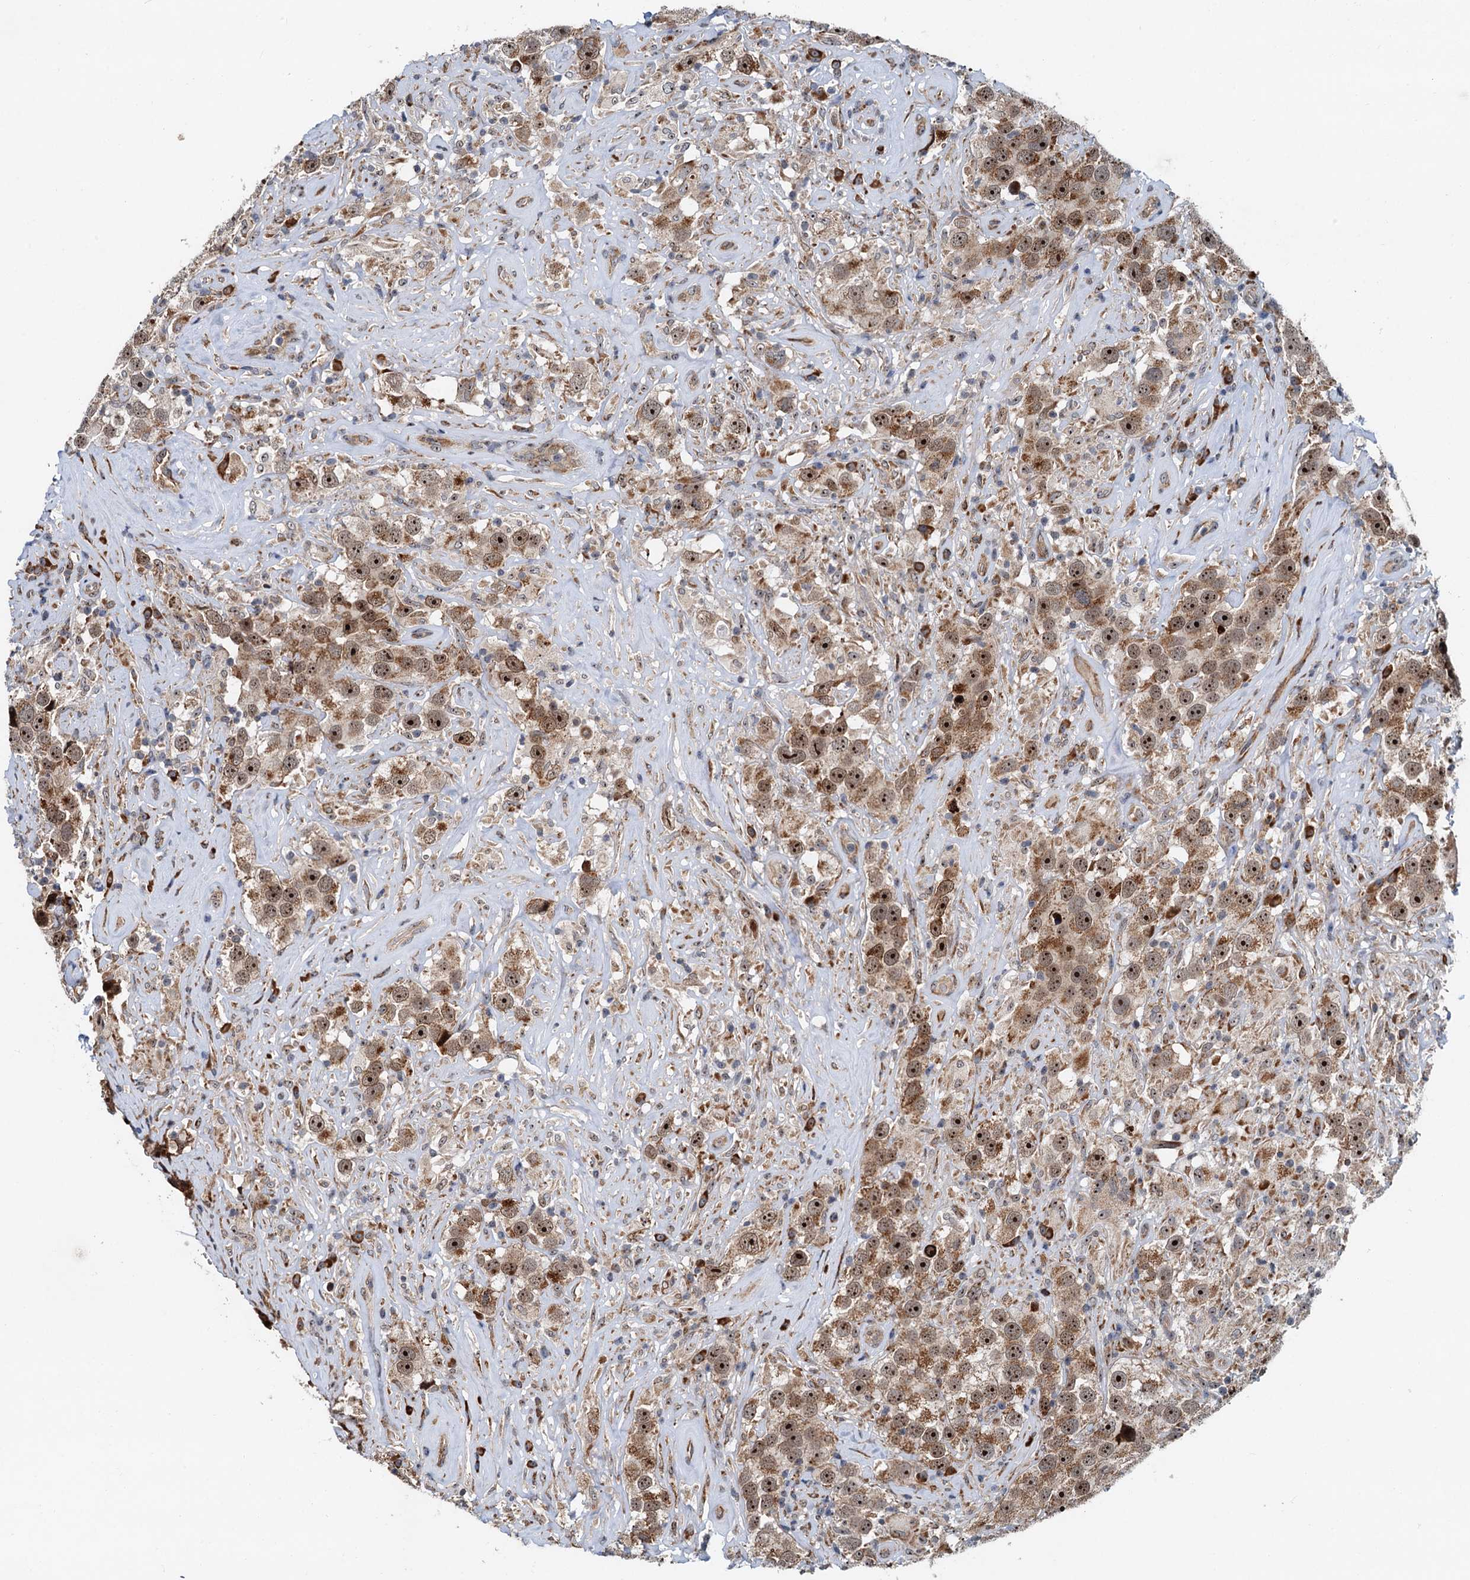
{"staining": {"intensity": "moderate", "quantity": ">75%", "location": "cytoplasmic/membranous,nuclear"}, "tissue": "testis cancer", "cell_type": "Tumor cells", "image_type": "cancer", "snomed": [{"axis": "morphology", "description": "Seminoma, NOS"}, {"axis": "topography", "description": "Testis"}], "caption": "Testis seminoma tissue exhibits moderate cytoplasmic/membranous and nuclear staining in about >75% of tumor cells, visualized by immunohistochemistry.", "gene": "DNAJC21", "patient": {"sex": "male", "age": 49}}